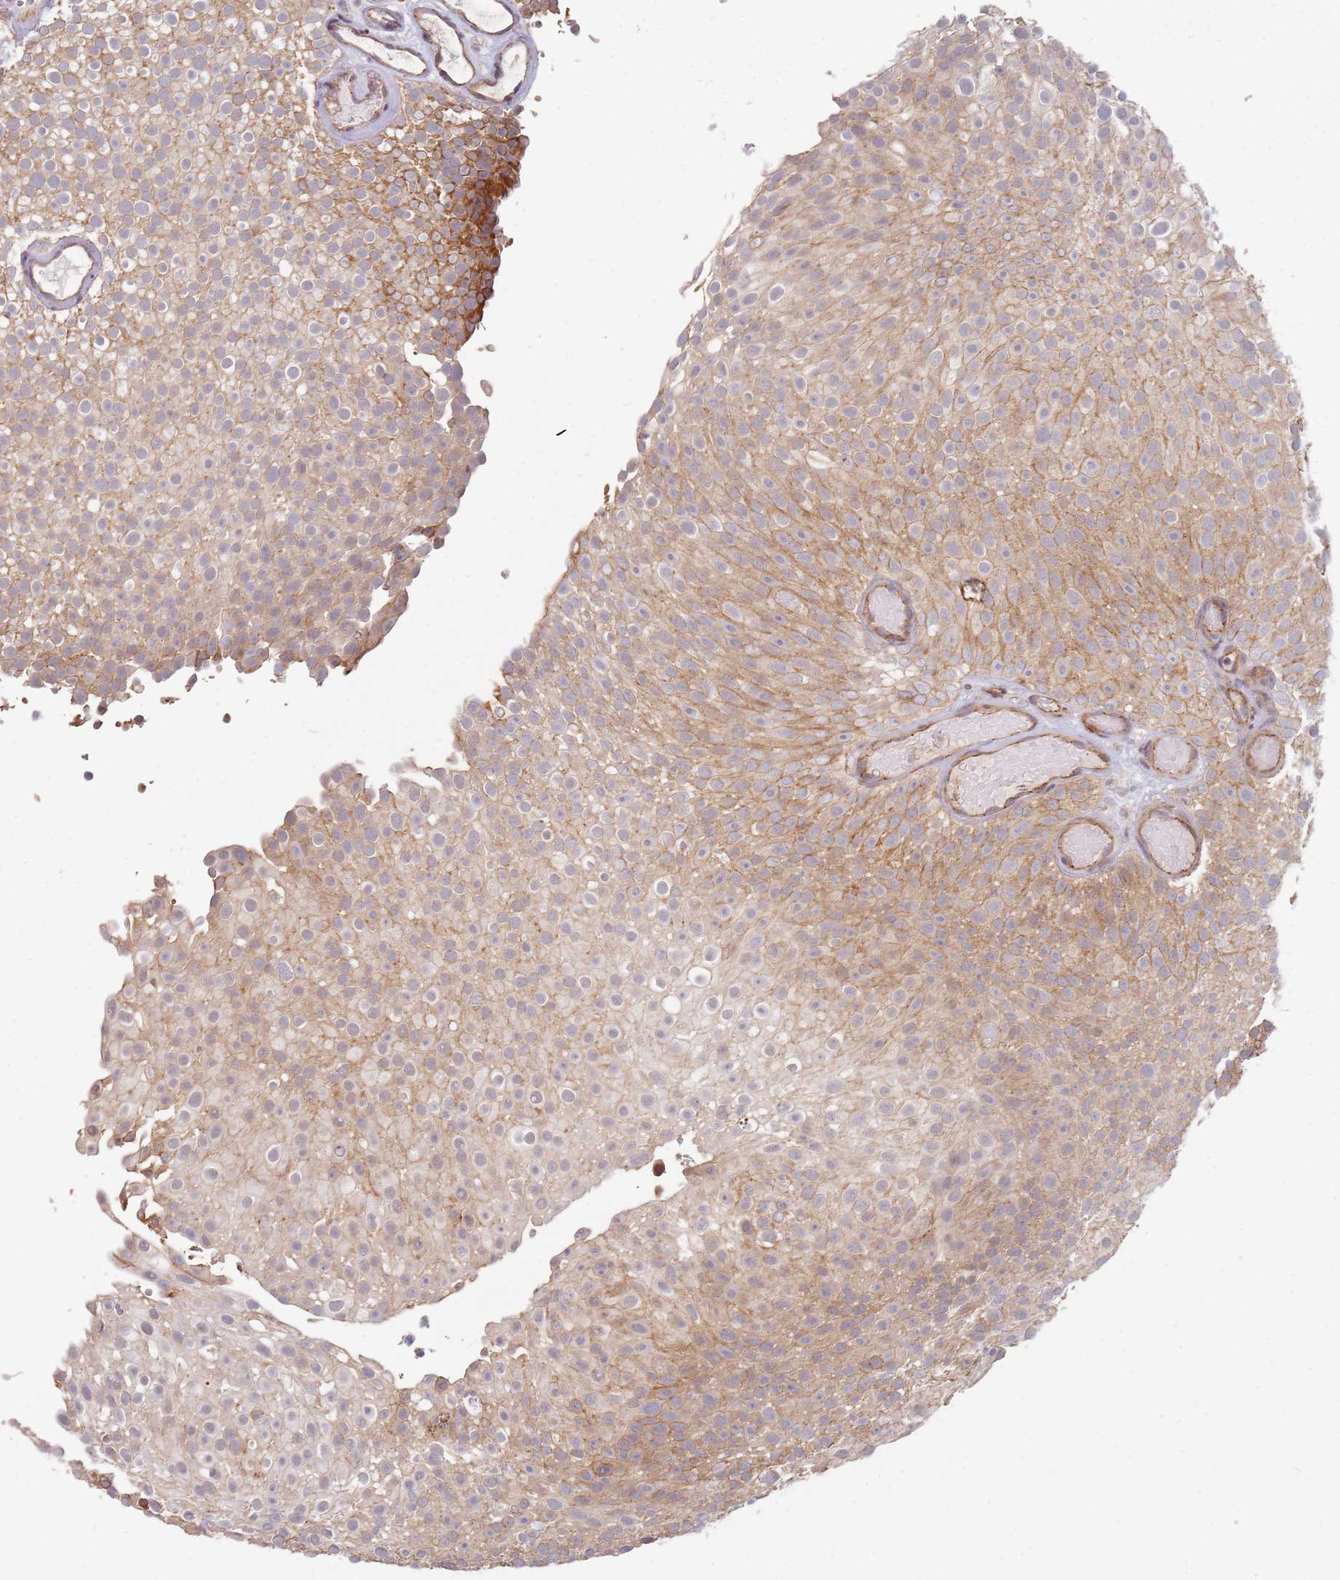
{"staining": {"intensity": "moderate", "quantity": "25%-75%", "location": "cytoplasmic/membranous"}, "tissue": "urothelial cancer", "cell_type": "Tumor cells", "image_type": "cancer", "snomed": [{"axis": "morphology", "description": "Urothelial carcinoma, Low grade"}, {"axis": "topography", "description": "Urinary bladder"}], "caption": "This image exhibits immunohistochemistry staining of urothelial carcinoma (low-grade), with medium moderate cytoplasmic/membranous staining in approximately 25%-75% of tumor cells.", "gene": "MPEG1", "patient": {"sex": "male", "age": 78}}